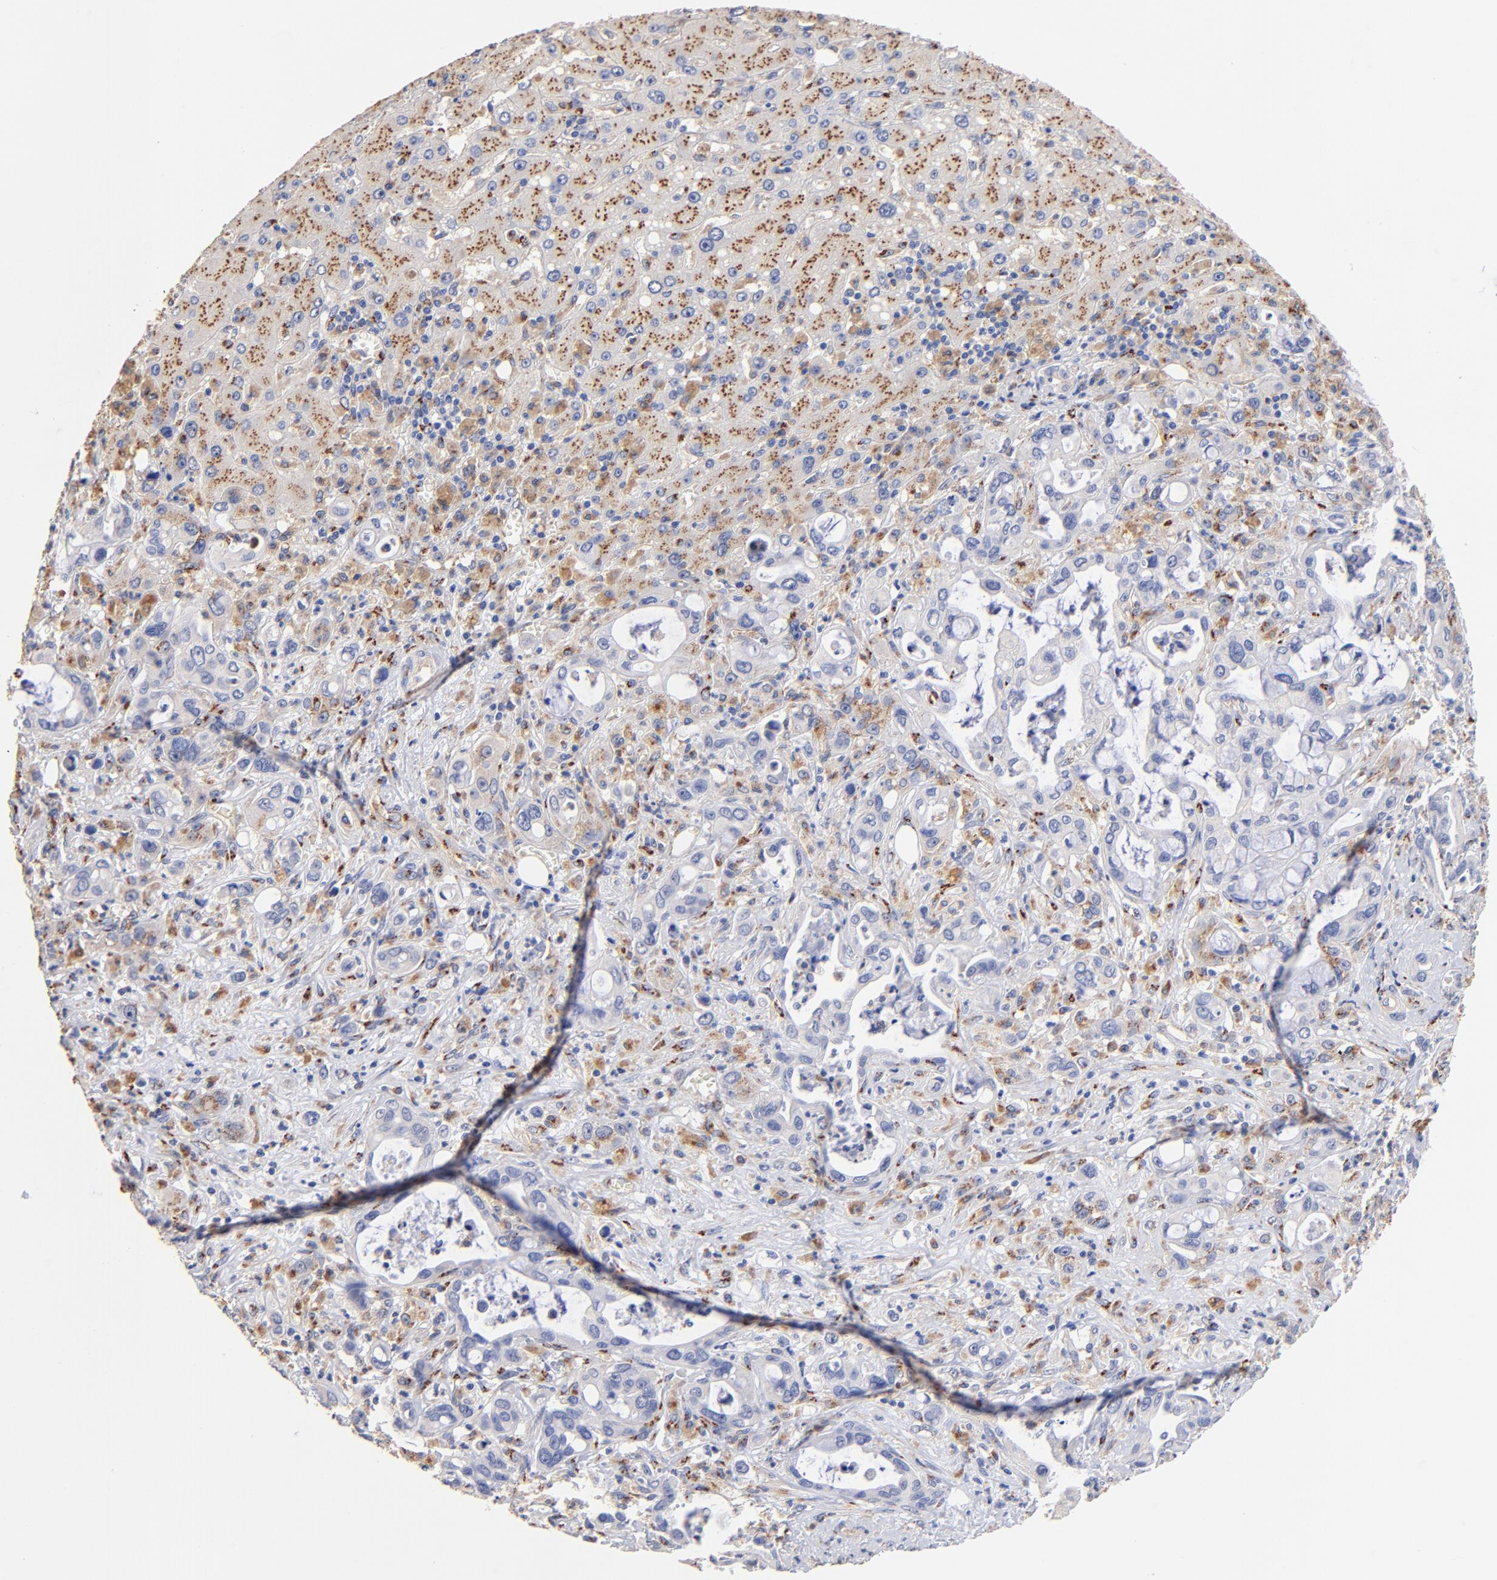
{"staining": {"intensity": "weak", "quantity": "<25%", "location": "cytoplasmic/membranous"}, "tissue": "liver cancer", "cell_type": "Tumor cells", "image_type": "cancer", "snomed": [{"axis": "morphology", "description": "Cholangiocarcinoma"}, {"axis": "topography", "description": "Liver"}], "caption": "Liver cancer was stained to show a protein in brown. There is no significant expression in tumor cells.", "gene": "FMNL3", "patient": {"sex": "female", "age": 65}}